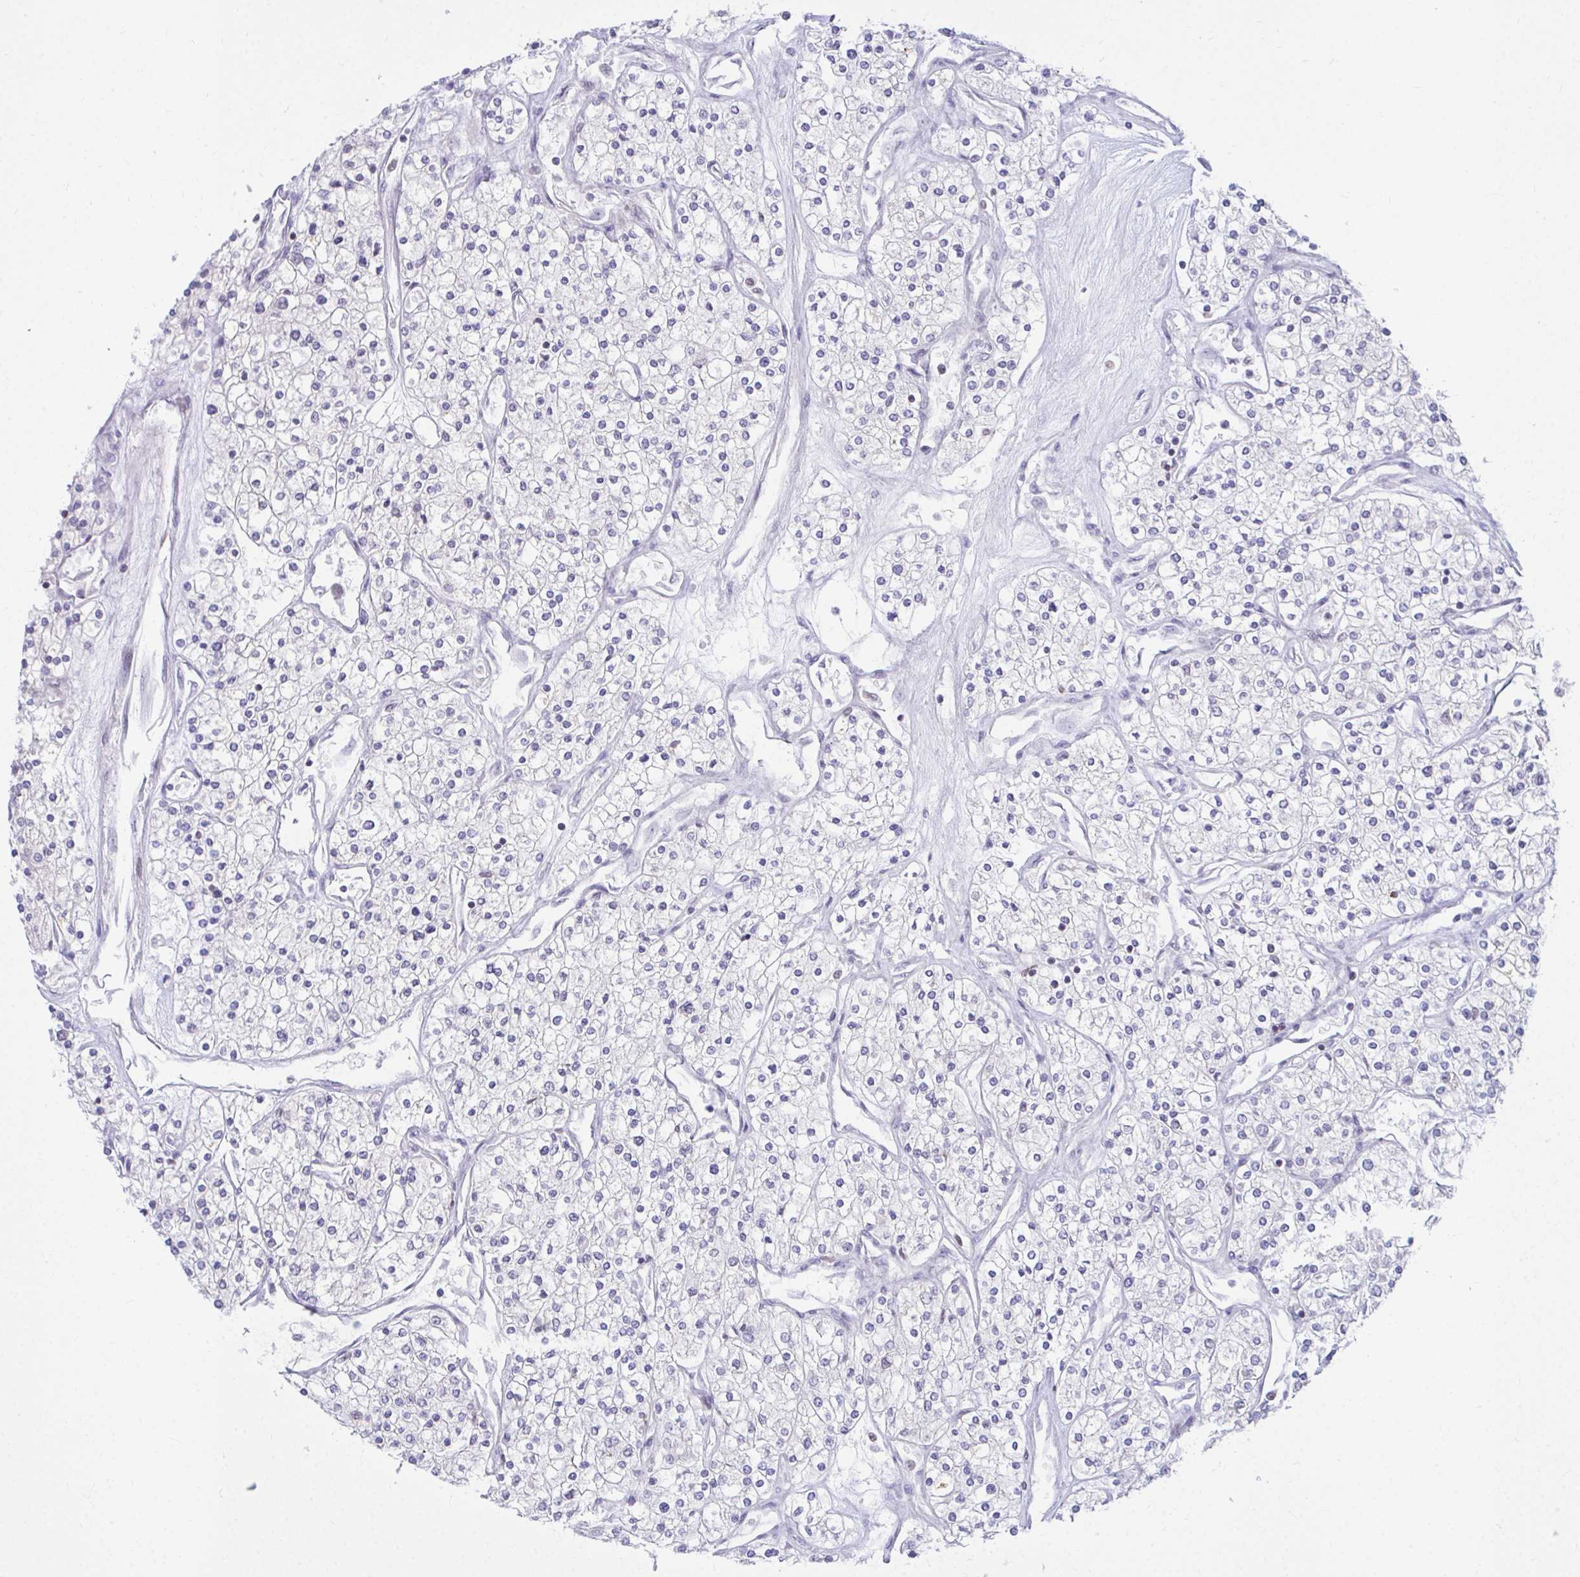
{"staining": {"intensity": "negative", "quantity": "none", "location": "none"}, "tissue": "renal cancer", "cell_type": "Tumor cells", "image_type": "cancer", "snomed": [{"axis": "morphology", "description": "Adenocarcinoma, NOS"}, {"axis": "topography", "description": "Kidney"}], "caption": "The IHC micrograph has no significant staining in tumor cells of renal cancer tissue. (DAB (3,3'-diaminobenzidine) IHC visualized using brightfield microscopy, high magnification).", "gene": "OR7A5", "patient": {"sex": "male", "age": 80}}